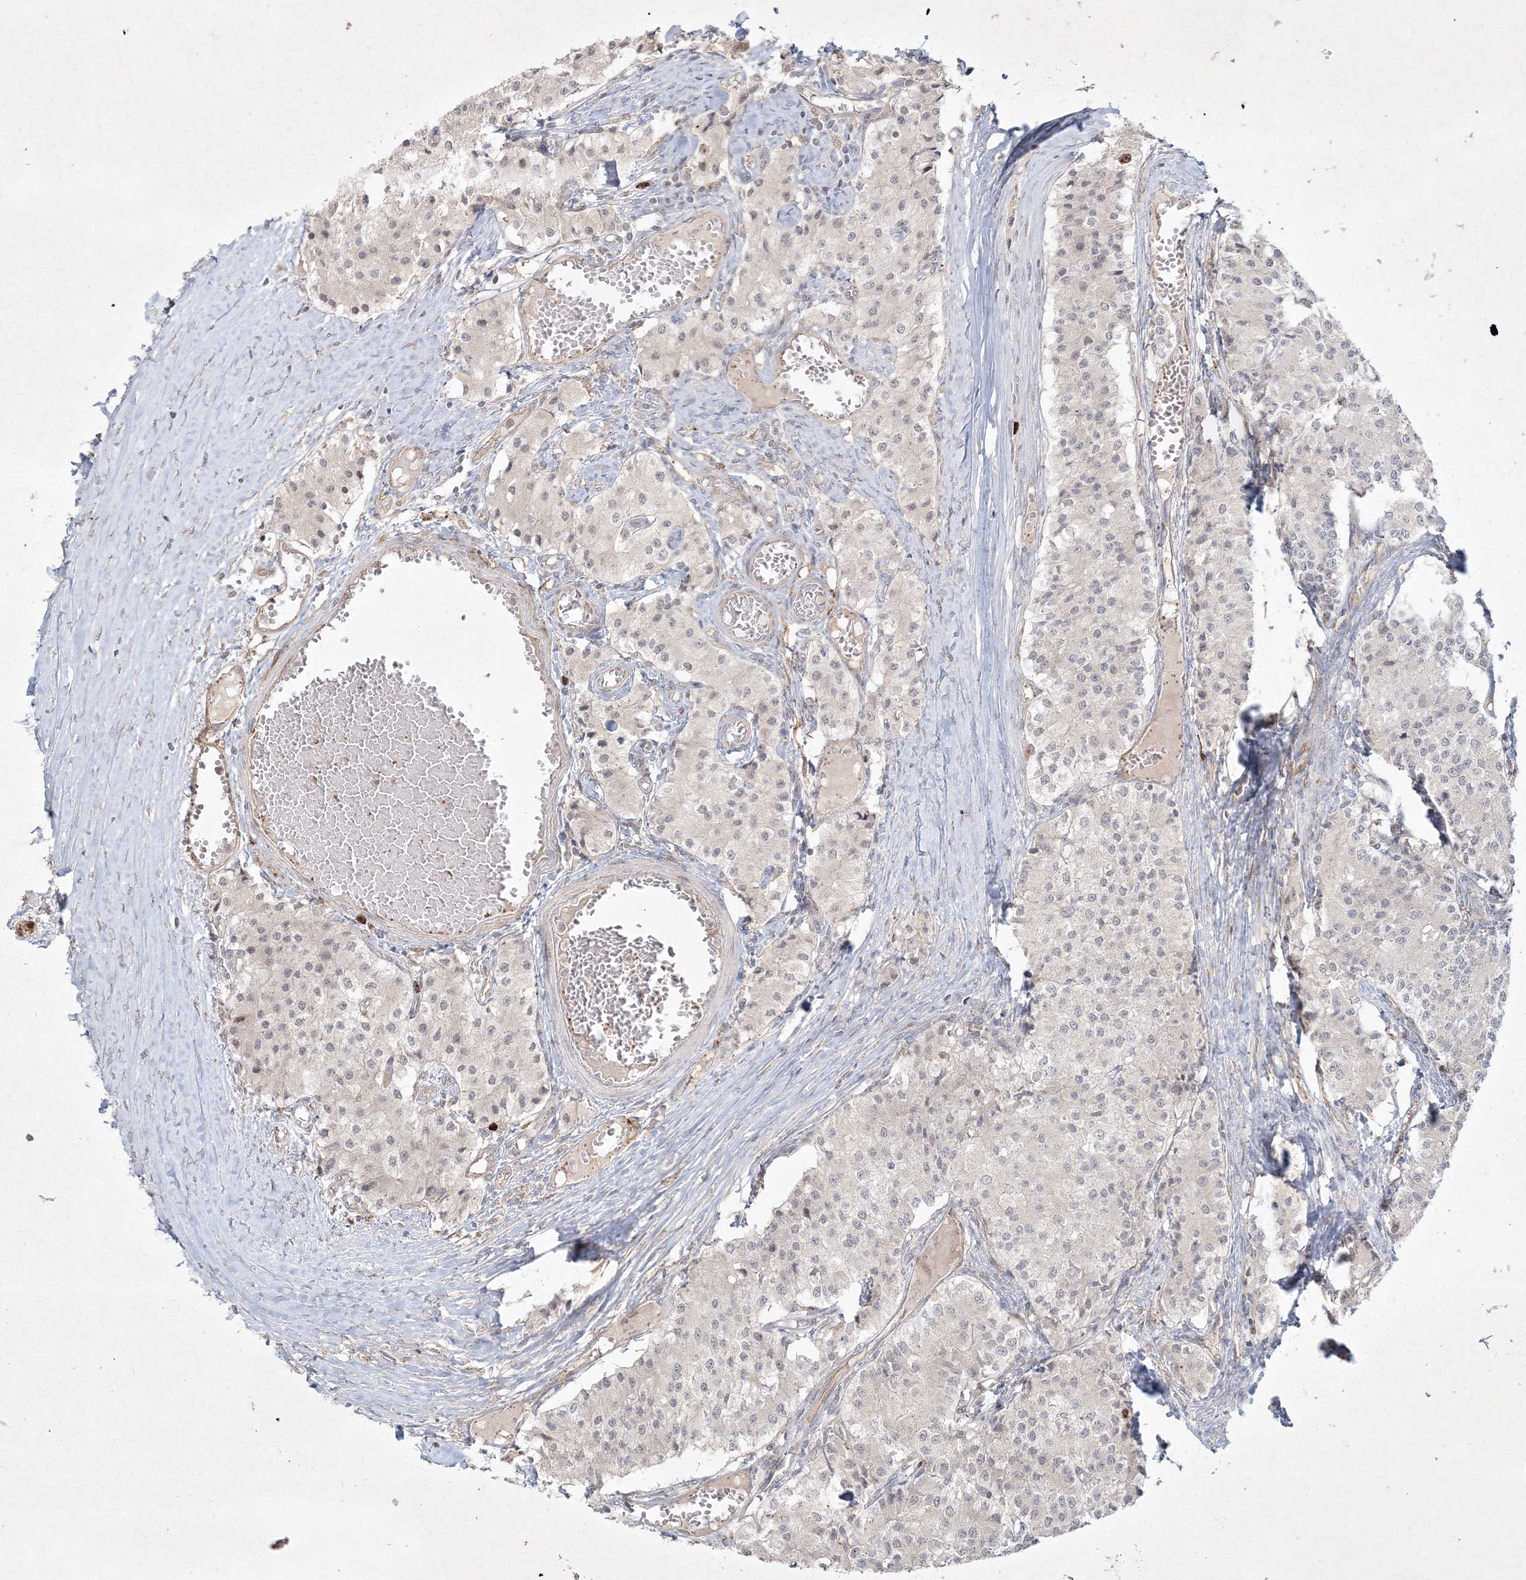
{"staining": {"intensity": "negative", "quantity": "none", "location": "none"}, "tissue": "carcinoid", "cell_type": "Tumor cells", "image_type": "cancer", "snomed": [{"axis": "morphology", "description": "Carcinoid, malignant, NOS"}, {"axis": "topography", "description": "Colon"}], "caption": "Image shows no significant protein positivity in tumor cells of carcinoid. Brightfield microscopy of immunohistochemistry (IHC) stained with DAB (3,3'-diaminobenzidine) (brown) and hematoxylin (blue), captured at high magnification.", "gene": "KIF20A", "patient": {"sex": "female", "age": 52}}